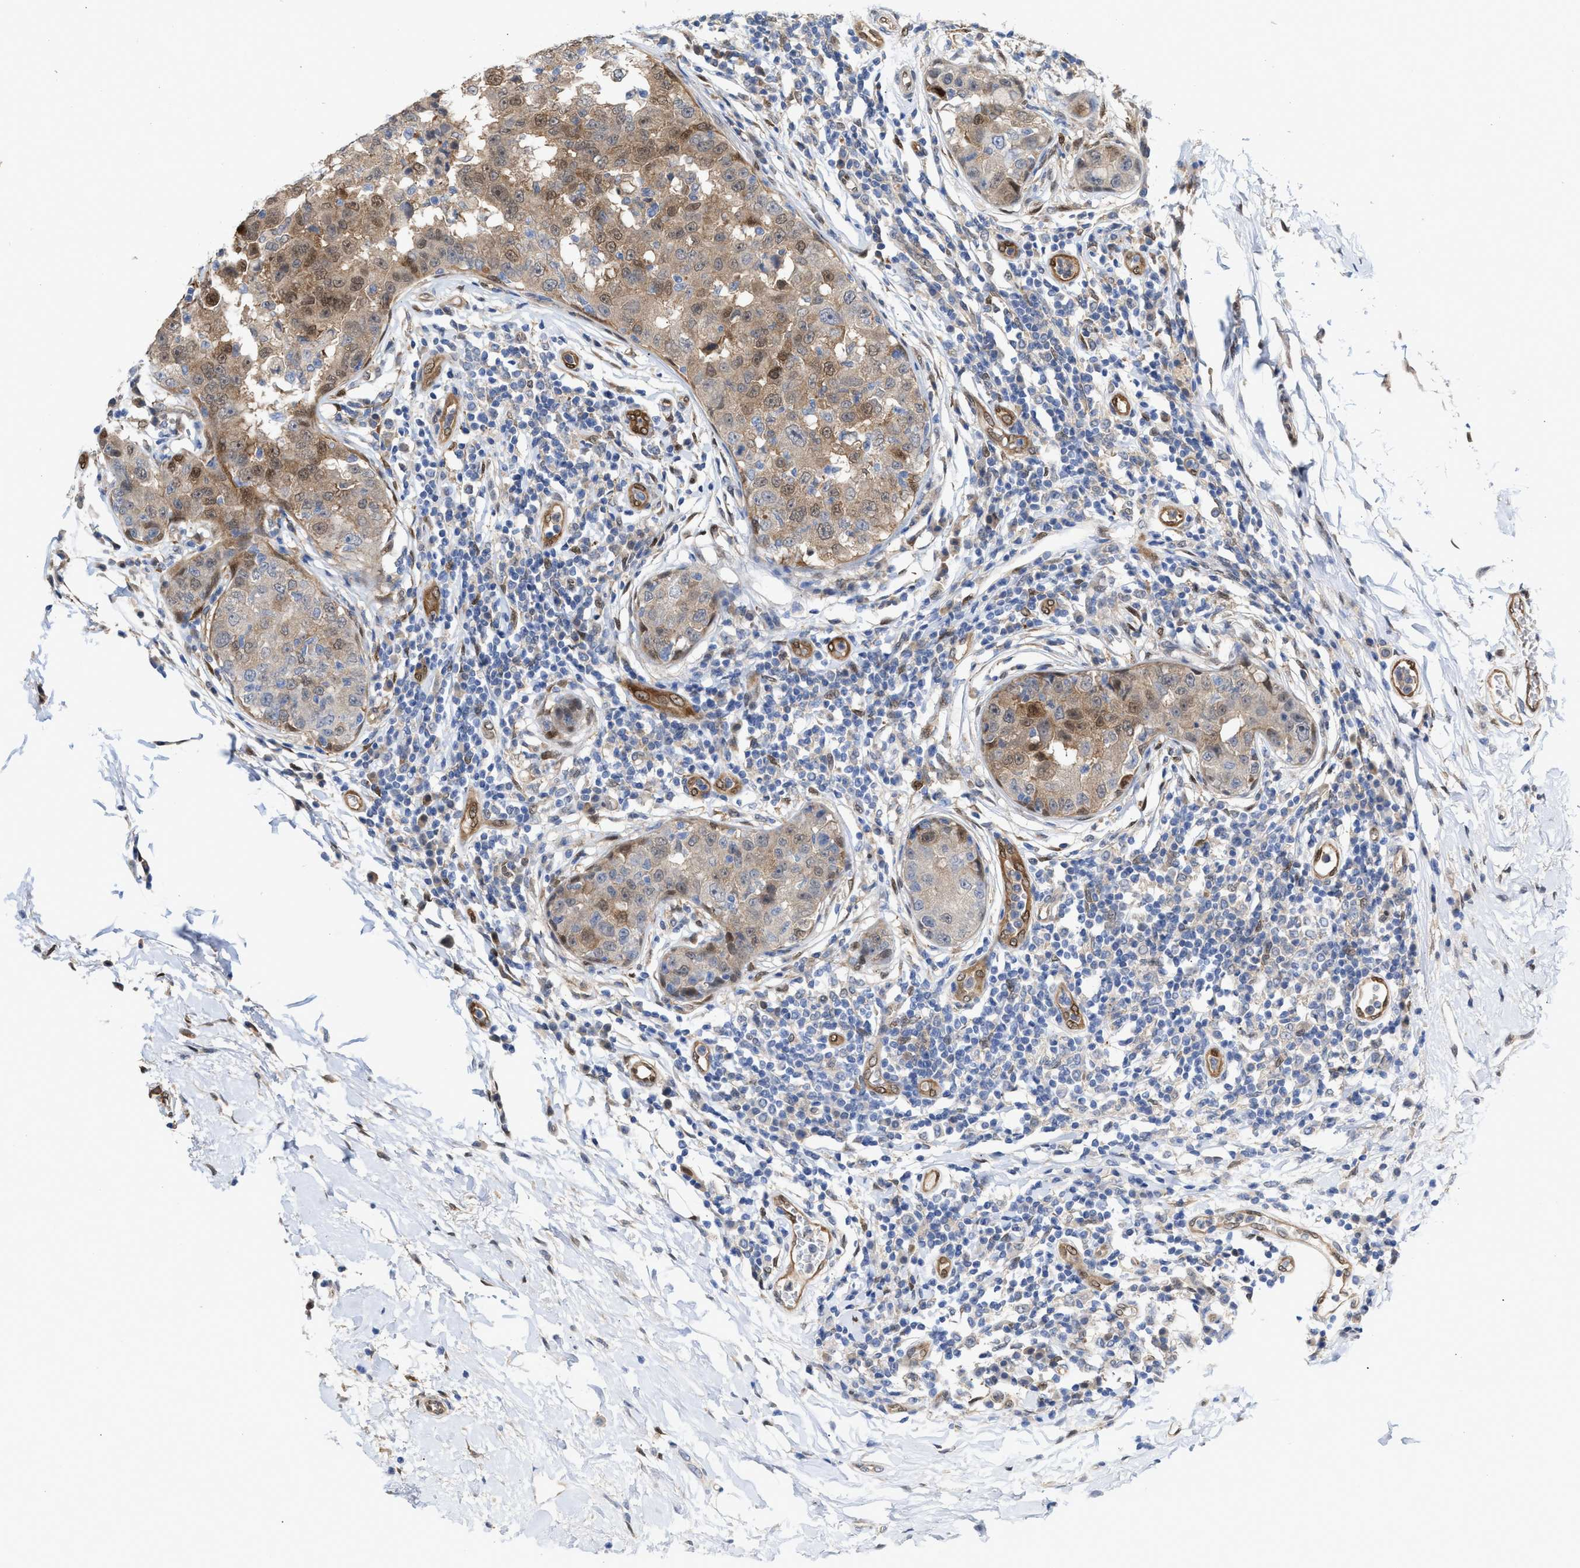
{"staining": {"intensity": "weak", "quantity": "25%-75%", "location": "cytoplasmic/membranous,nuclear"}, "tissue": "breast cancer", "cell_type": "Tumor cells", "image_type": "cancer", "snomed": [{"axis": "morphology", "description": "Duct carcinoma"}, {"axis": "topography", "description": "Breast"}], "caption": "Immunohistochemical staining of human invasive ductal carcinoma (breast) shows low levels of weak cytoplasmic/membranous and nuclear protein expression in approximately 25%-75% of tumor cells.", "gene": "TP53I3", "patient": {"sex": "female", "age": 27}}